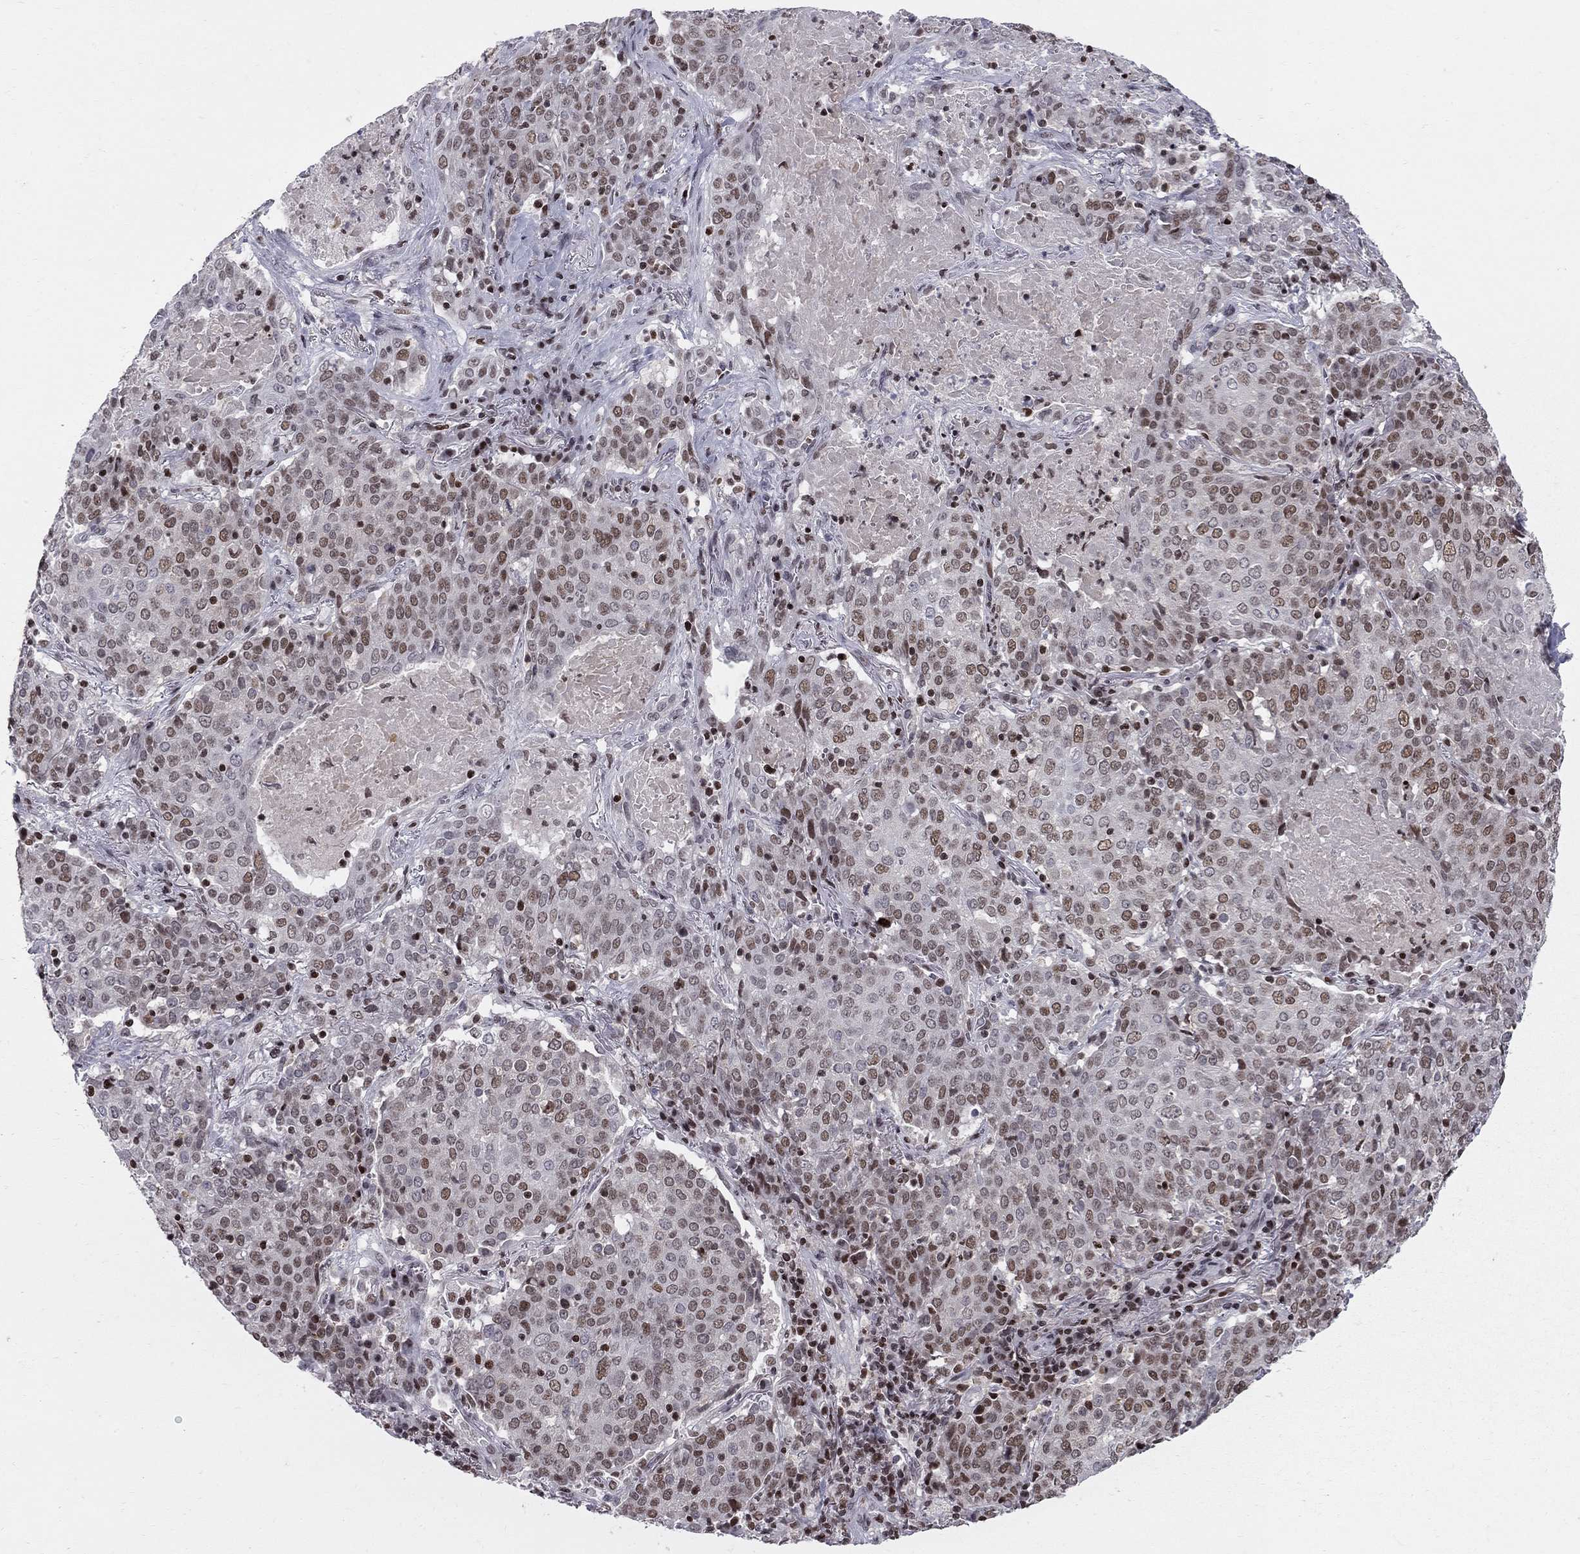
{"staining": {"intensity": "strong", "quantity": ">75%", "location": "nuclear"}, "tissue": "lung cancer", "cell_type": "Tumor cells", "image_type": "cancer", "snomed": [{"axis": "morphology", "description": "Squamous cell carcinoma, NOS"}, {"axis": "topography", "description": "Lung"}], "caption": "Protein analysis of squamous cell carcinoma (lung) tissue reveals strong nuclear expression in approximately >75% of tumor cells. Immunohistochemistry (ihc) stains the protein in brown and the nuclei are stained blue.", "gene": "RNASEH2C", "patient": {"sex": "male", "age": 82}}